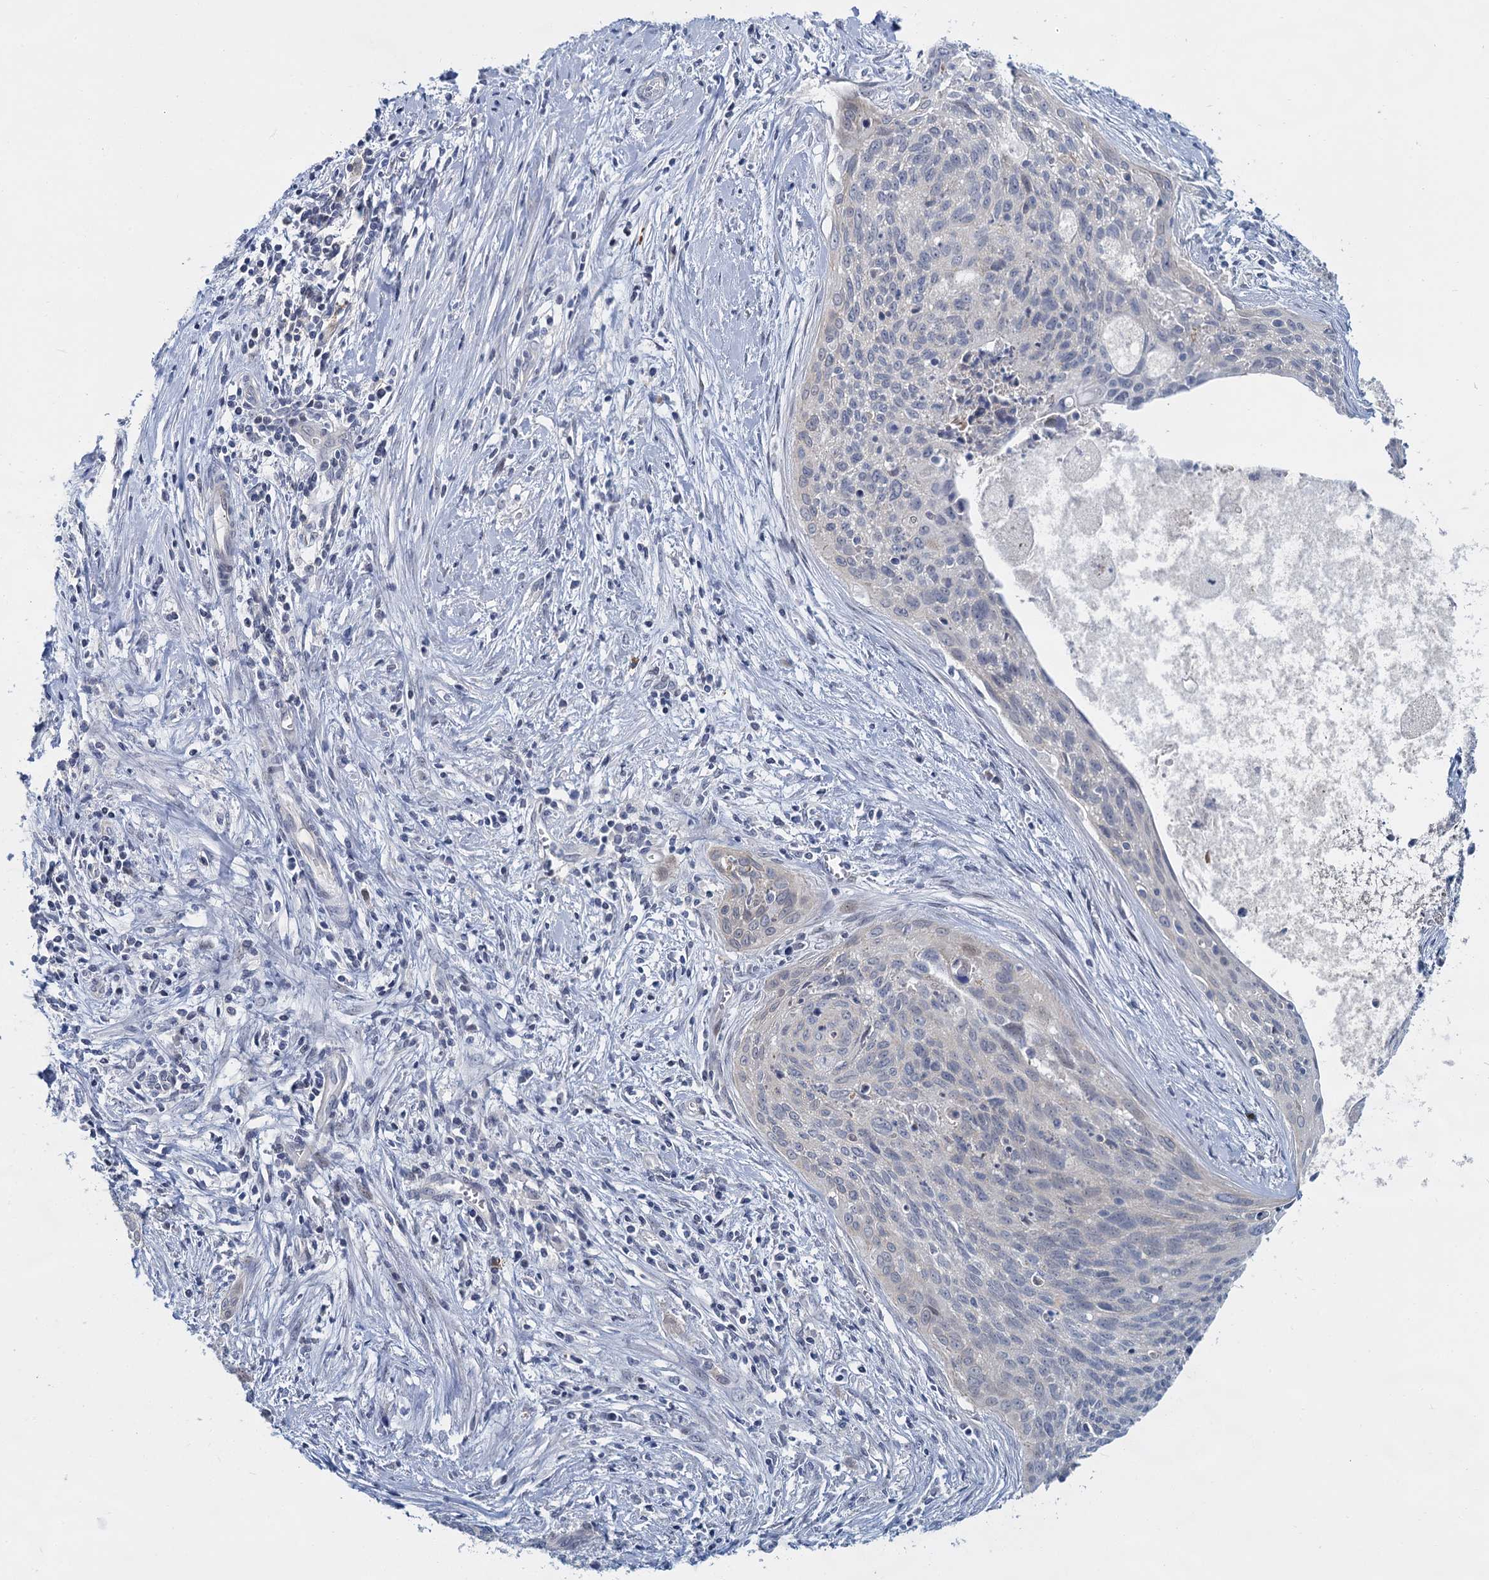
{"staining": {"intensity": "negative", "quantity": "none", "location": "none"}, "tissue": "cervical cancer", "cell_type": "Tumor cells", "image_type": "cancer", "snomed": [{"axis": "morphology", "description": "Squamous cell carcinoma, NOS"}, {"axis": "topography", "description": "Cervix"}], "caption": "Image shows no protein positivity in tumor cells of cervical cancer tissue.", "gene": "ACRBP", "patient": {"sex": "female", "age": 55}}